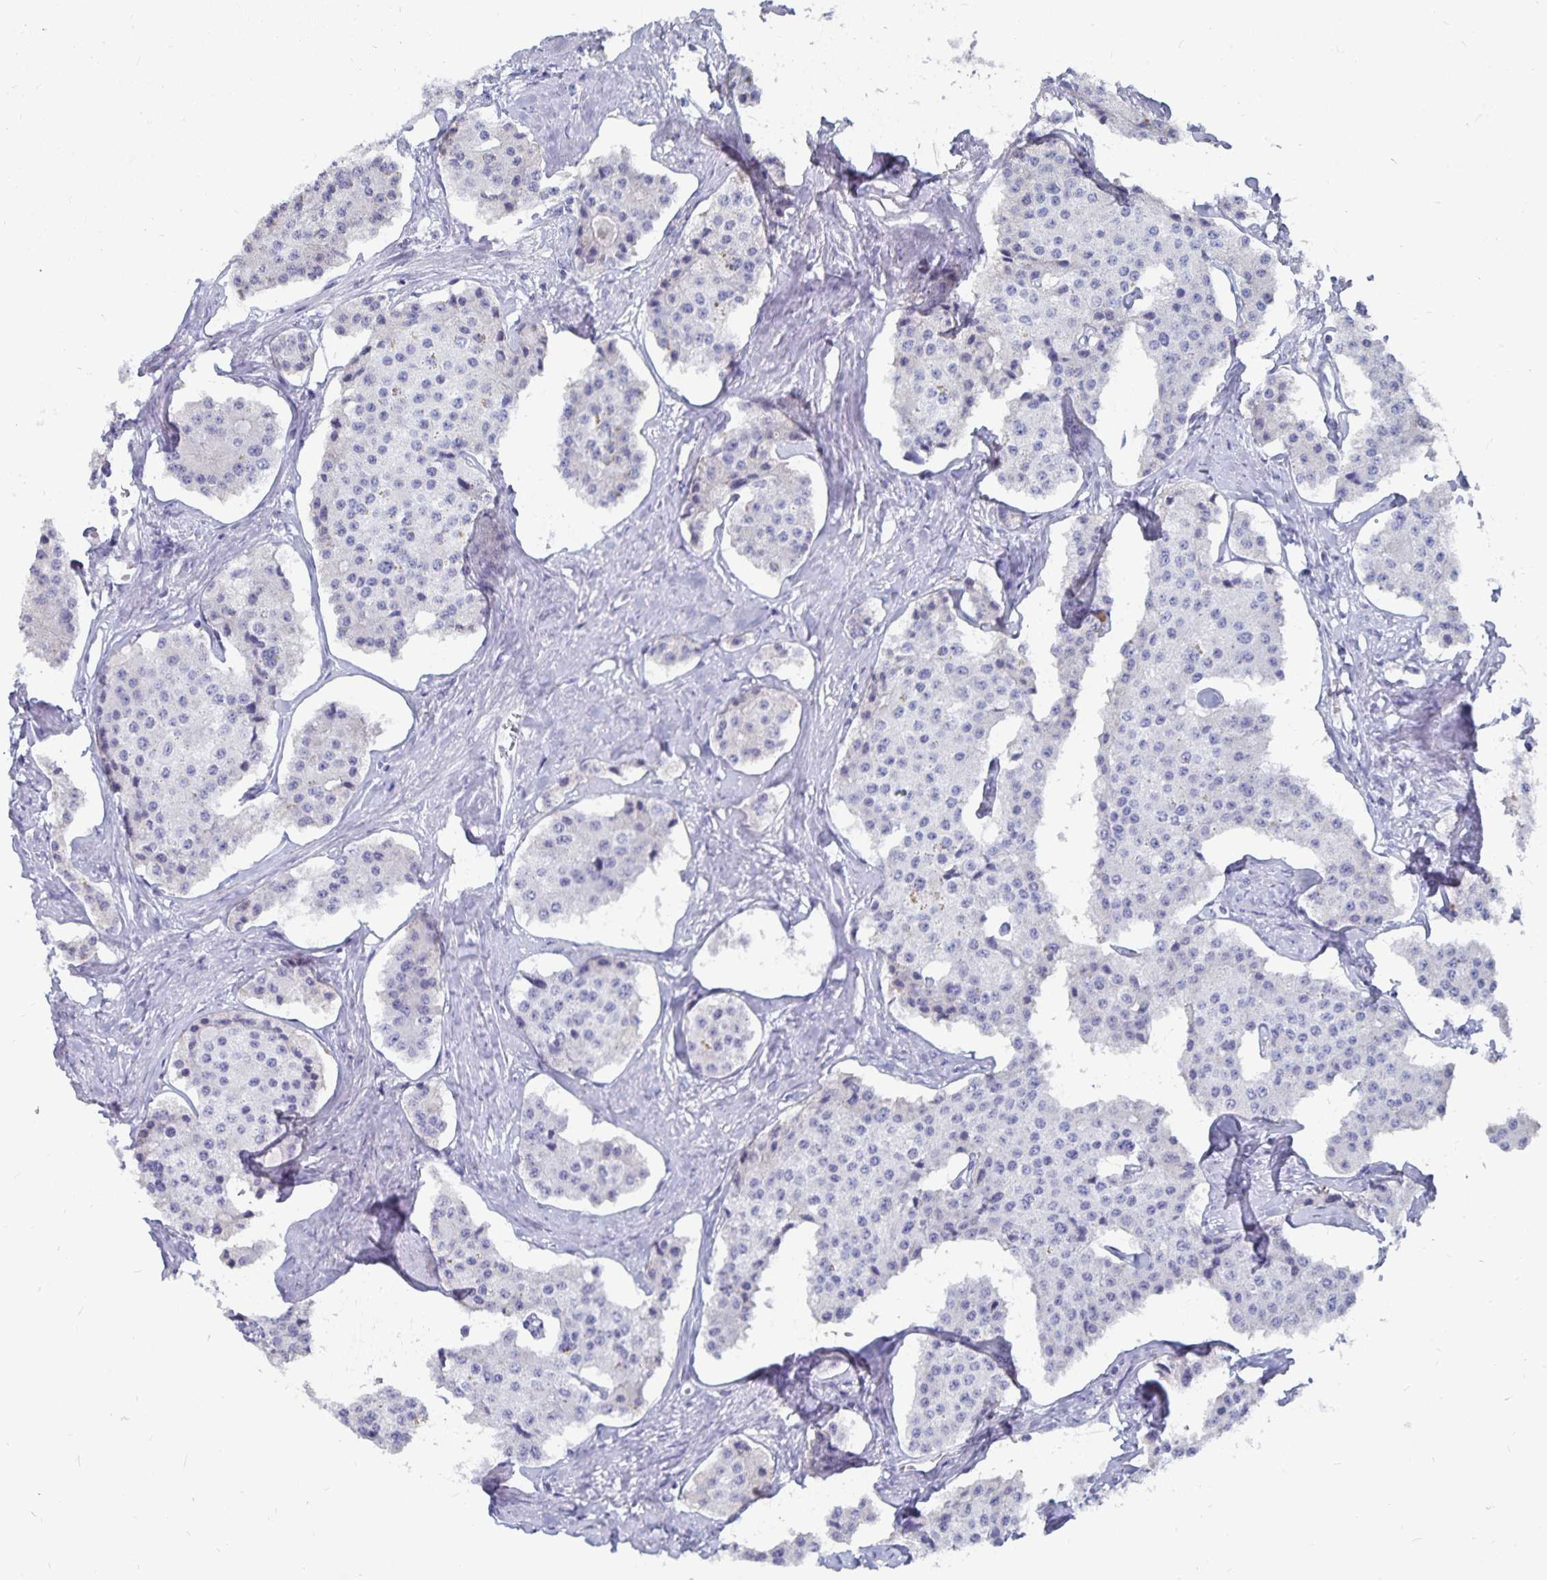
{"staining": {"intensity": "negative", "quantity": "none", "location": "none"}, "tissue": "carcinoid", "cell_type": "Tumor cells", "image_type": "cancer", "snomed": [{"axis": "morphology", "description": "Carcinoid, malignant, NOS"}, {"axis": "topography", "description": "Small intestine"}], "caption": "DAB (3,3'-diaminobenzidine) immunohistochemical staining of malignant carcinoid exhibits no significant expression in tumor cells. (DAB immunohistochemistry (IHC), high magnification).", "gene": "CFAP69", "patient": {"sex": "female", "age": 65}}